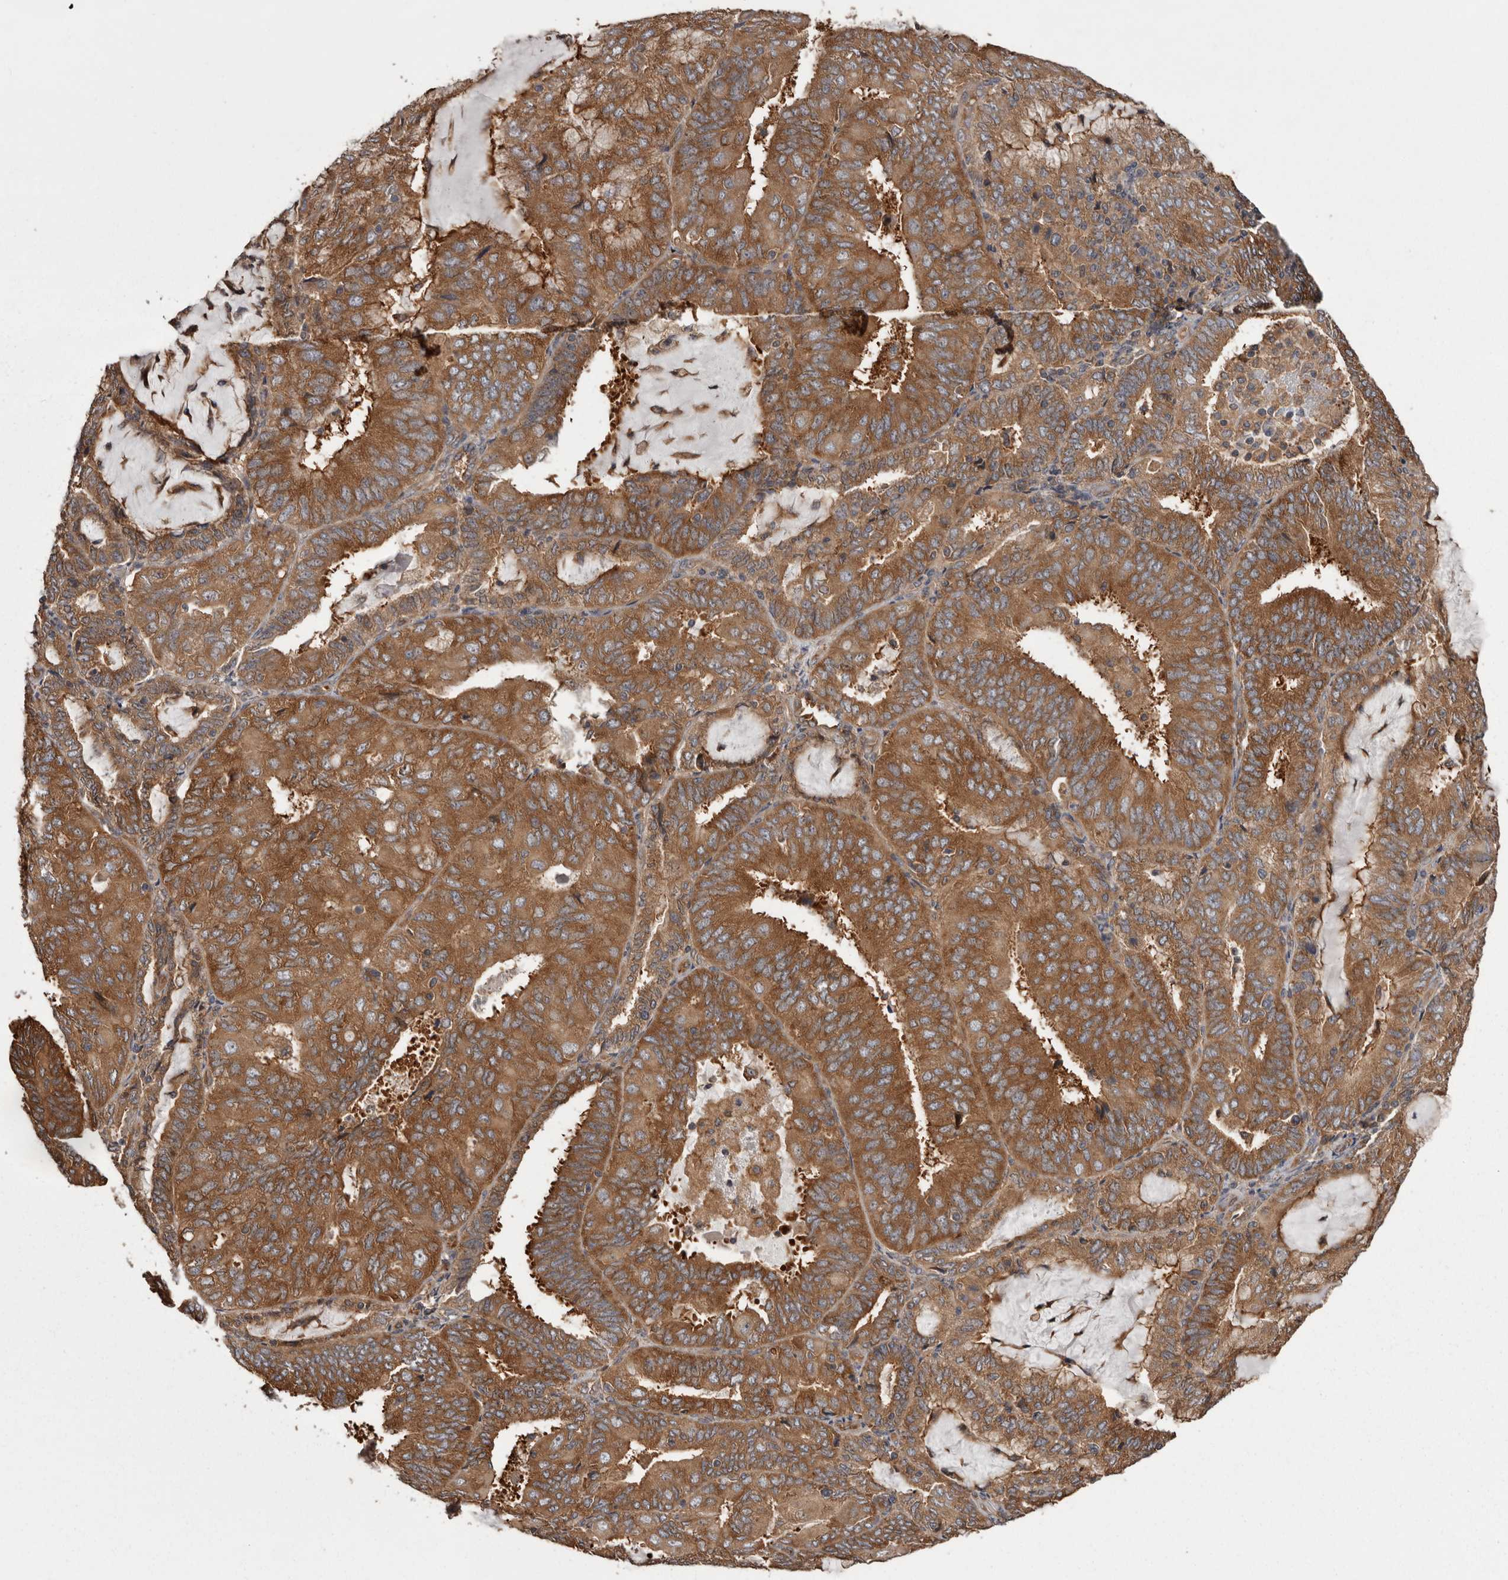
{"staining": {"intensity": "moderate", "quantity": ">75%", "location": "cytoplasmic/membranous"}, "tissue": "endometrial cancer", "cell_type": "Tumor cells", "image_type": "cancer", "snomed": [{"axis": "morphology", "description": "Adenocarcinoma, NOS"}, {"axis": "topography", "description": "Endometrium"}], "caption": "Immunohistochemistry (IHC) staining of adenocarcinoma (endometrial), which displays medium levels of moderate cytoplasmic/membranous expression in about >75% of tumor cells indicating moderate cytoplasmic/membranous protein positivity. The staining was performed using DAB (3,3'-diaminobenzidine) (brown) for protein detection and nuclei were counterstained in hematoxylin (blue).", "gene": "DARS1", "patient": {"sex": "female", "age": 81}}